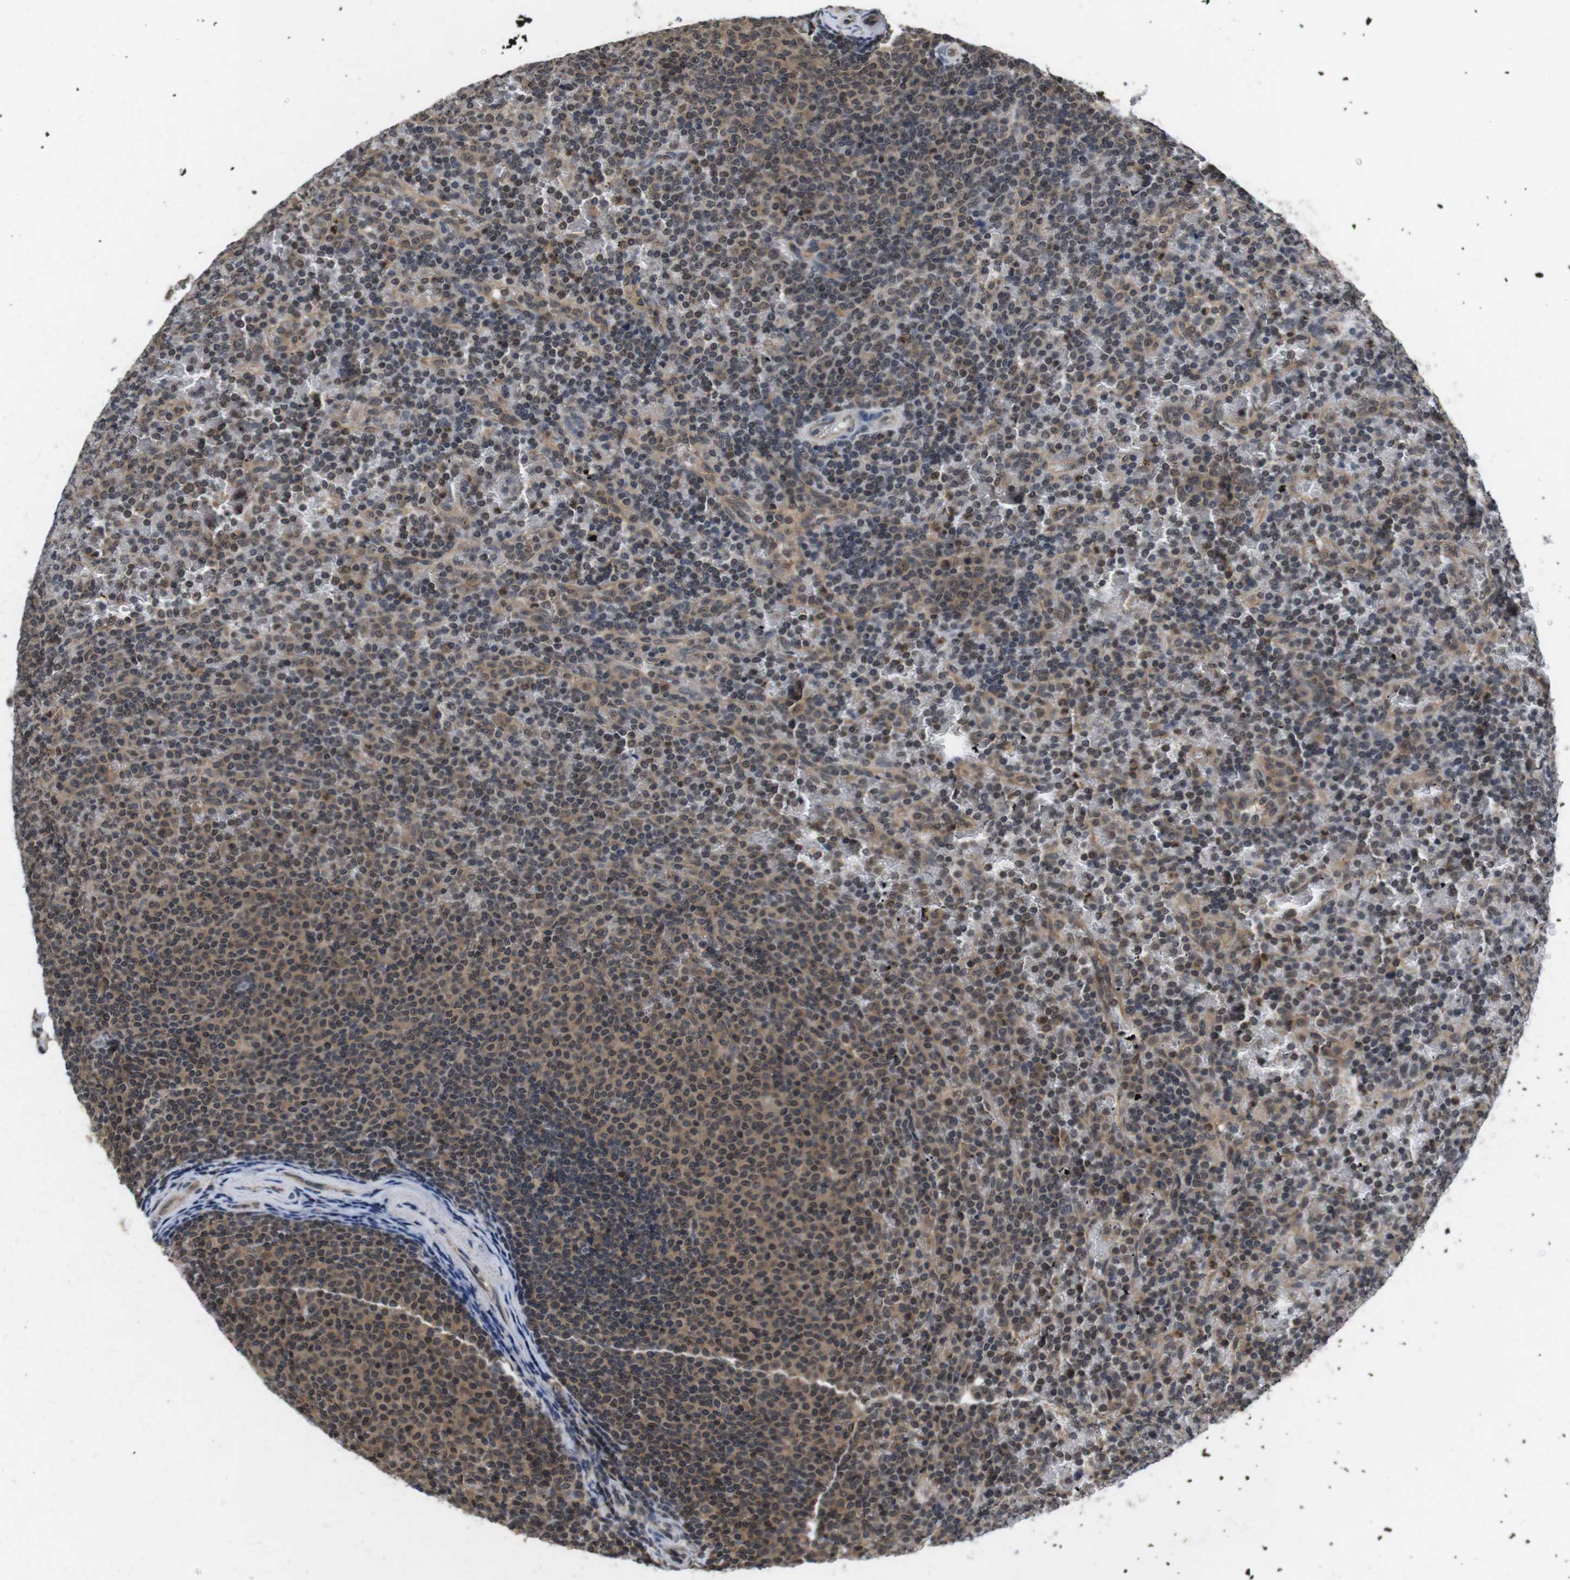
{"staining": {"intensity": "moderate", "quantity": "25%-75%", "location": "cytoplasmic/membranous,nuclear"}, "tissue": "lymphoma", "cell_type": "Tumor cells", "image_type": "cancer", "snomed": [{"axis": "morphology", "description": "Malignant lymphoma, non-Hodgkin's type, Low grade"}, {"axis": "topography", "description": "Spleen"}], "caption": "High-power microscopy captured an IHC histopathology image of malignant lymphoma, non-Hodgkin's type (low-grade), revealing moderate cytoplasmic/membranous and nuclear staining in about 25%-75% of tumor cells.", "gene": "FADD", "patient": {"sex": "female", "age": 77}}